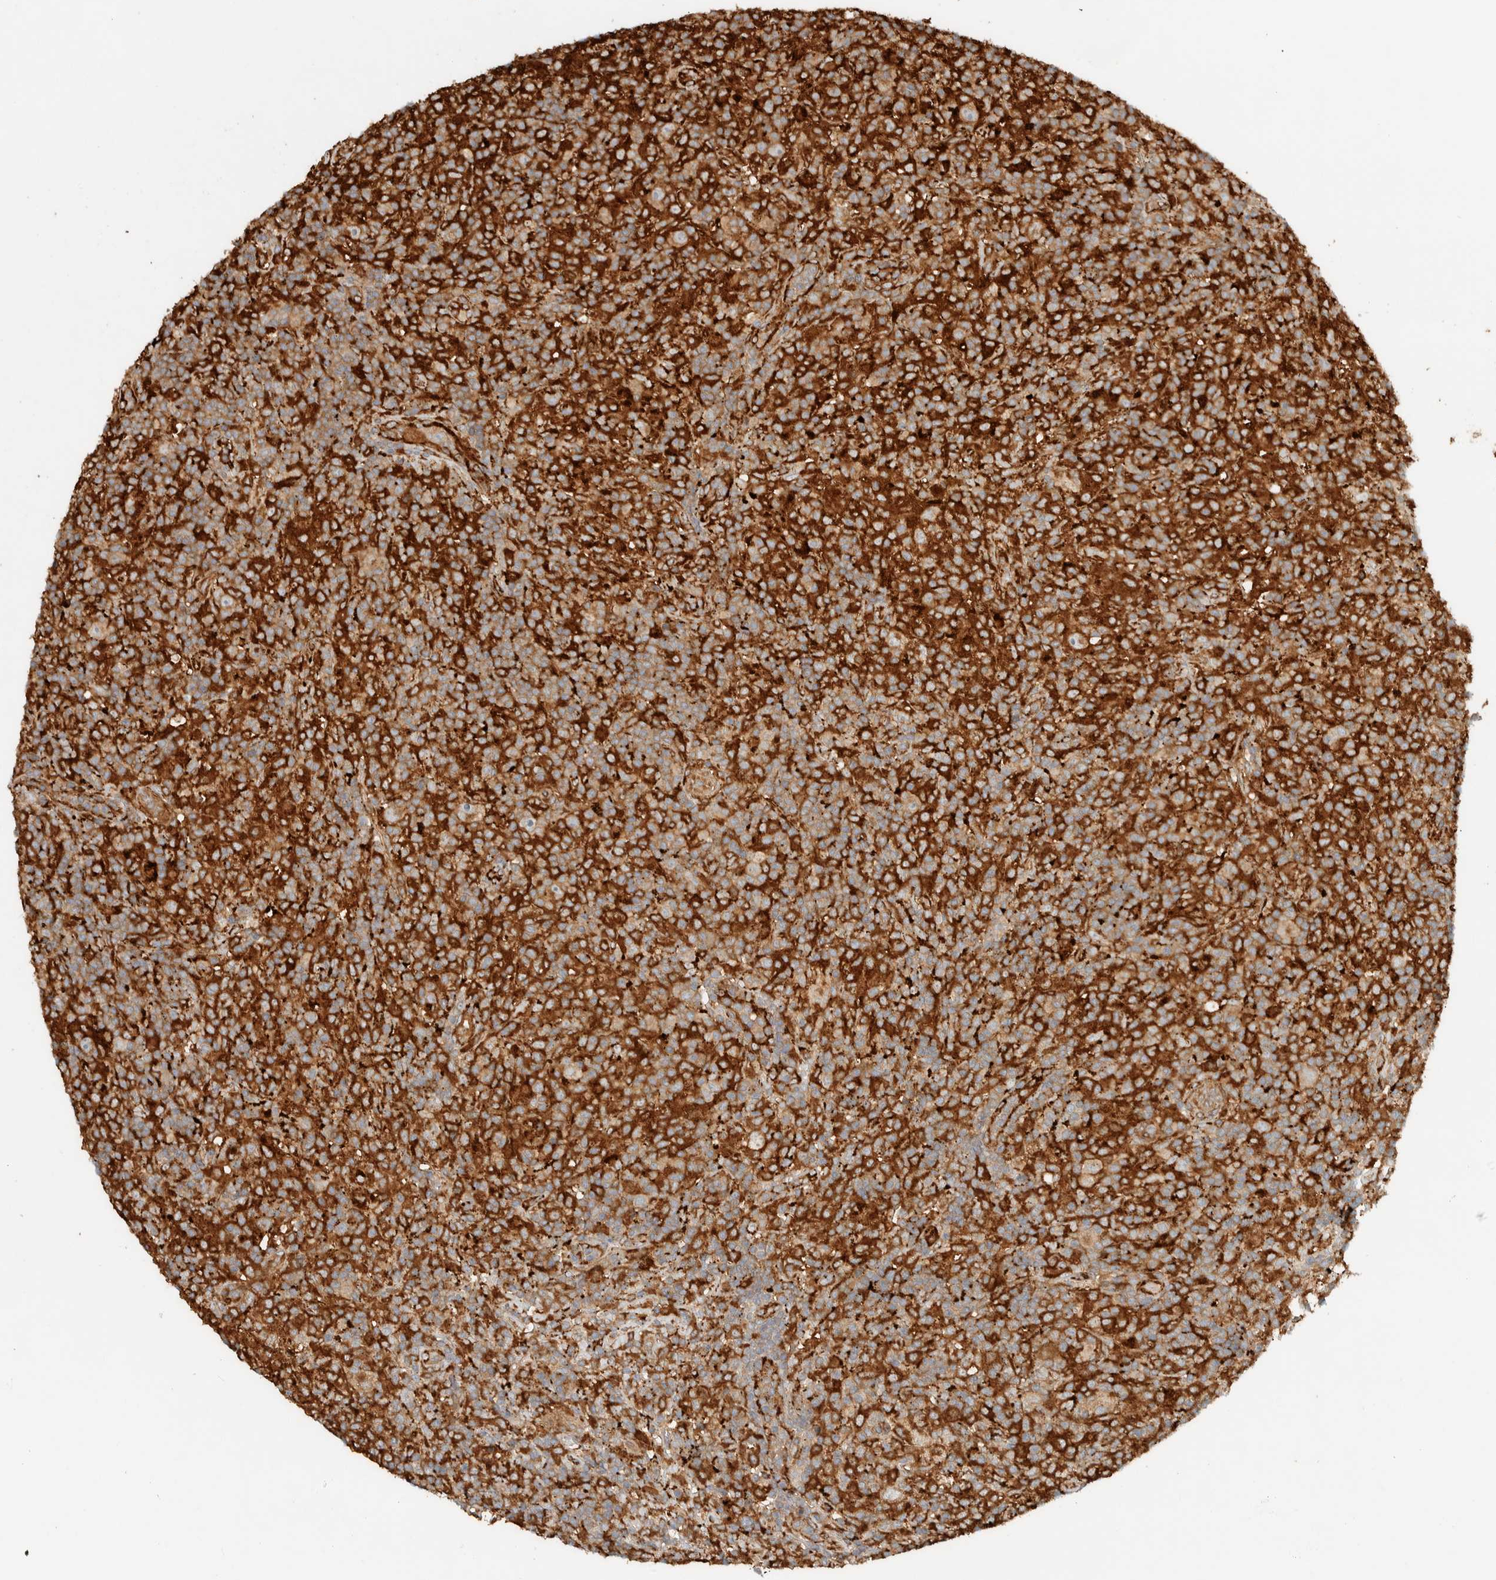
{"staining": {"intensity": "strong", "quantity": ">75%", "location": "cytoplasmic/membranous"}, "tissue": "lymphoma", "cell_type": "Tumor cells", "image_type": "cancer", "snomed": [{"axis": "morphology", "description": "Hodgkin's disease, NOS"}, {"axis": "topography", "description": "Lymph node"}], "caption": "Immunohistochemical staining of human Hodgkin's disease demonstrates high levels of strong cytoplasmic/membranous protein staining in approximately >75% of tumor cells.", "gene": "FAM167A", "patient": {"sex": "male", "age": 70}}